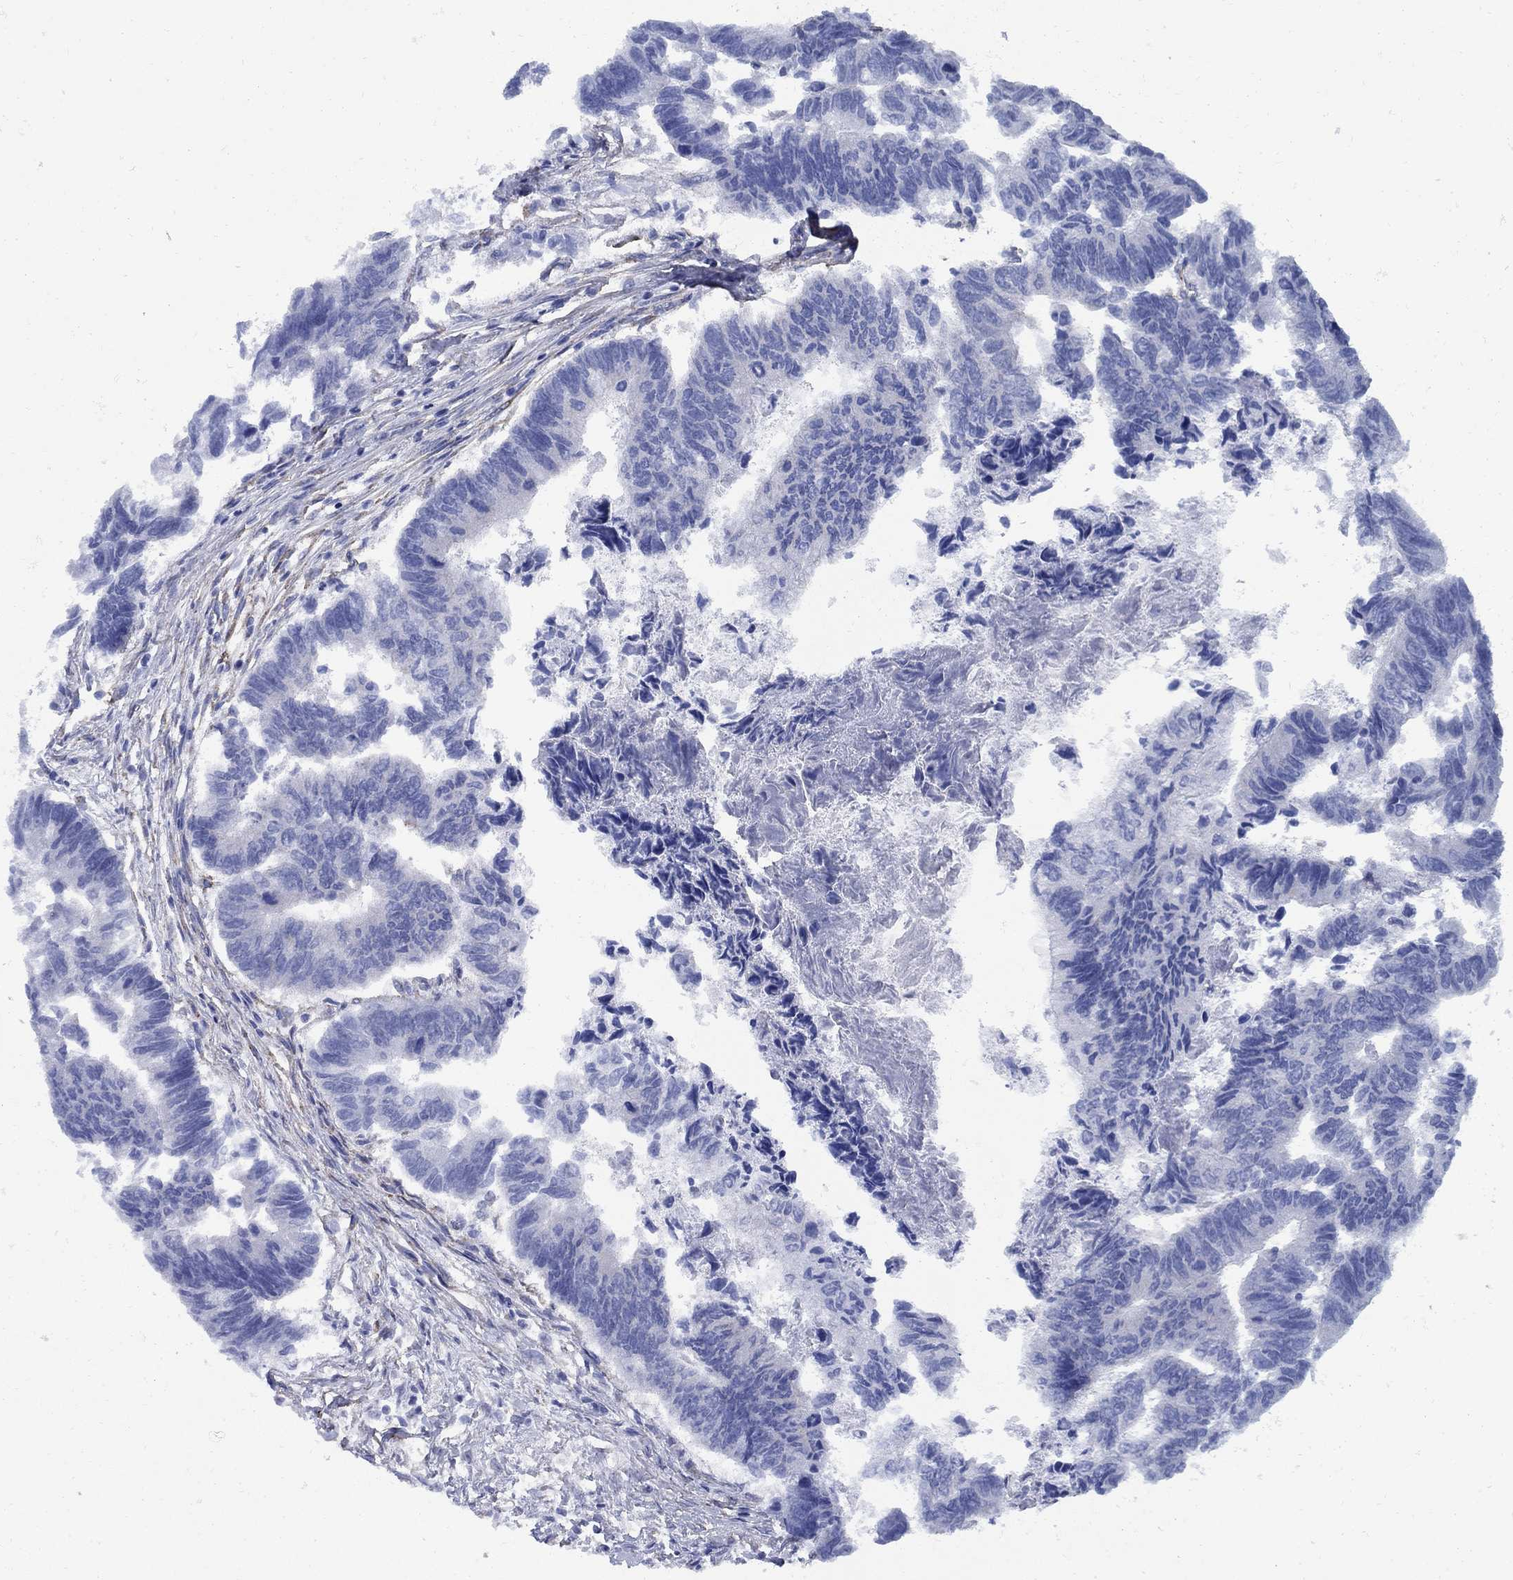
{"staining": {"intensity": "negative", "quantity": "none", "location": "none"}, "tissue": "colorectal cancer", "cell_type": "Tumor cells", "image_type": "cancer", "snomed": [{"axis": "morphology", "description": "Adenocarcinoma, NOS"}, {"axis": "topography", "description": "Colon"}], "caption": "Immunohistochemistry of colorectal adenocarcinoma shows no expression in tumor cells.", "gene": "SEPTIN8", "patient": {"sex": "female", "age": 65}}